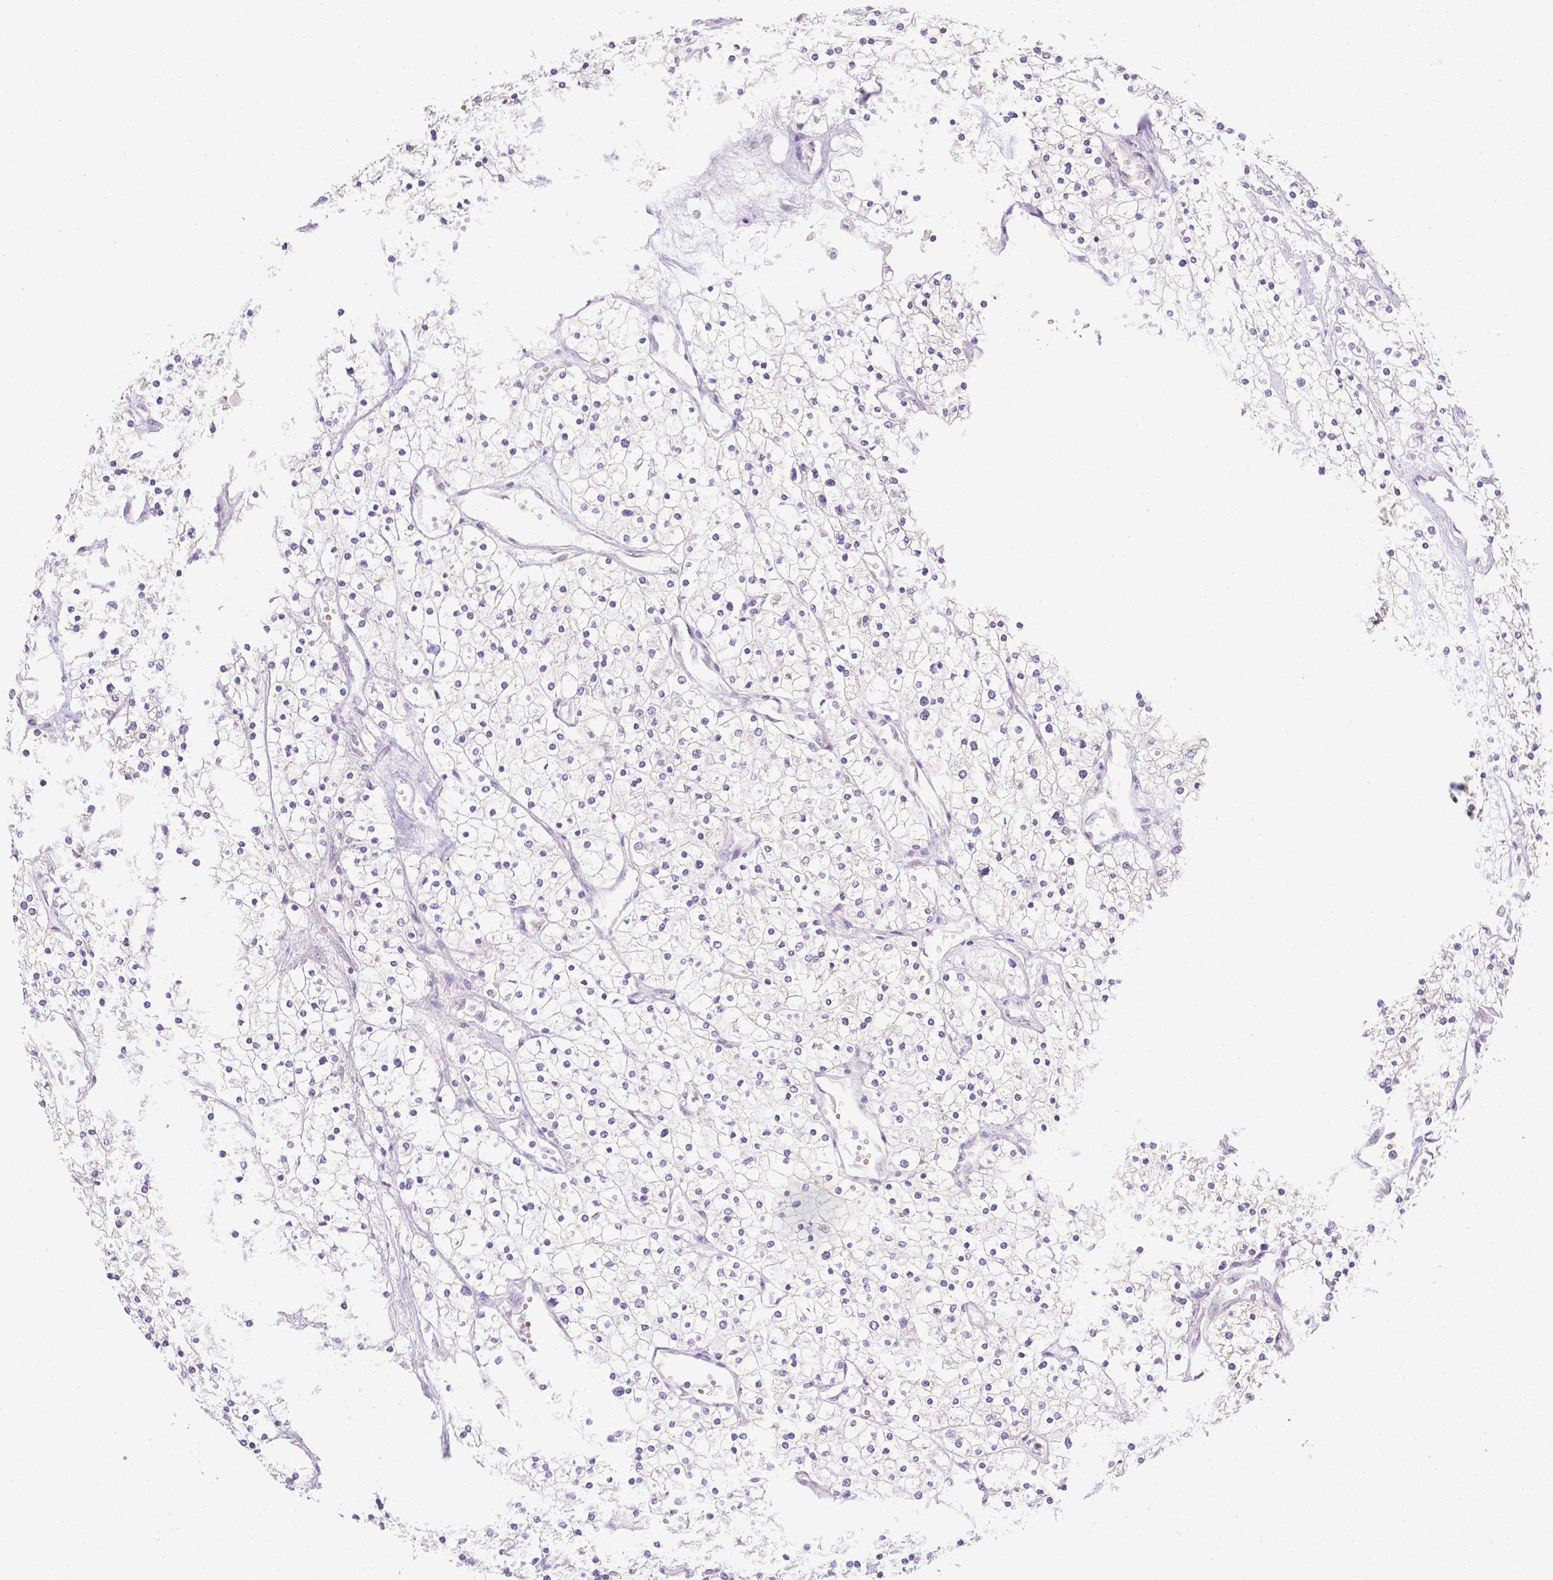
{"staining": {"intensity": "negative", "quantity": "none", "location": "none"}, "tissue": "renal cancer", "cell_type": "Tumor cells", "image_type": "cancer", "snomed": [{"axis": "morphology", "description": "Adenocarcinoma, NOS"}, {"axis": "topography", "description": "Kidney"}], "caption": "Human renal adenocarcinoma stained for a protein using immunohistochemistry (IHC) displays no positivity in tumor cells.", "gene": "ZNF280B", "patient": {"sex": "male", "age": 80}}